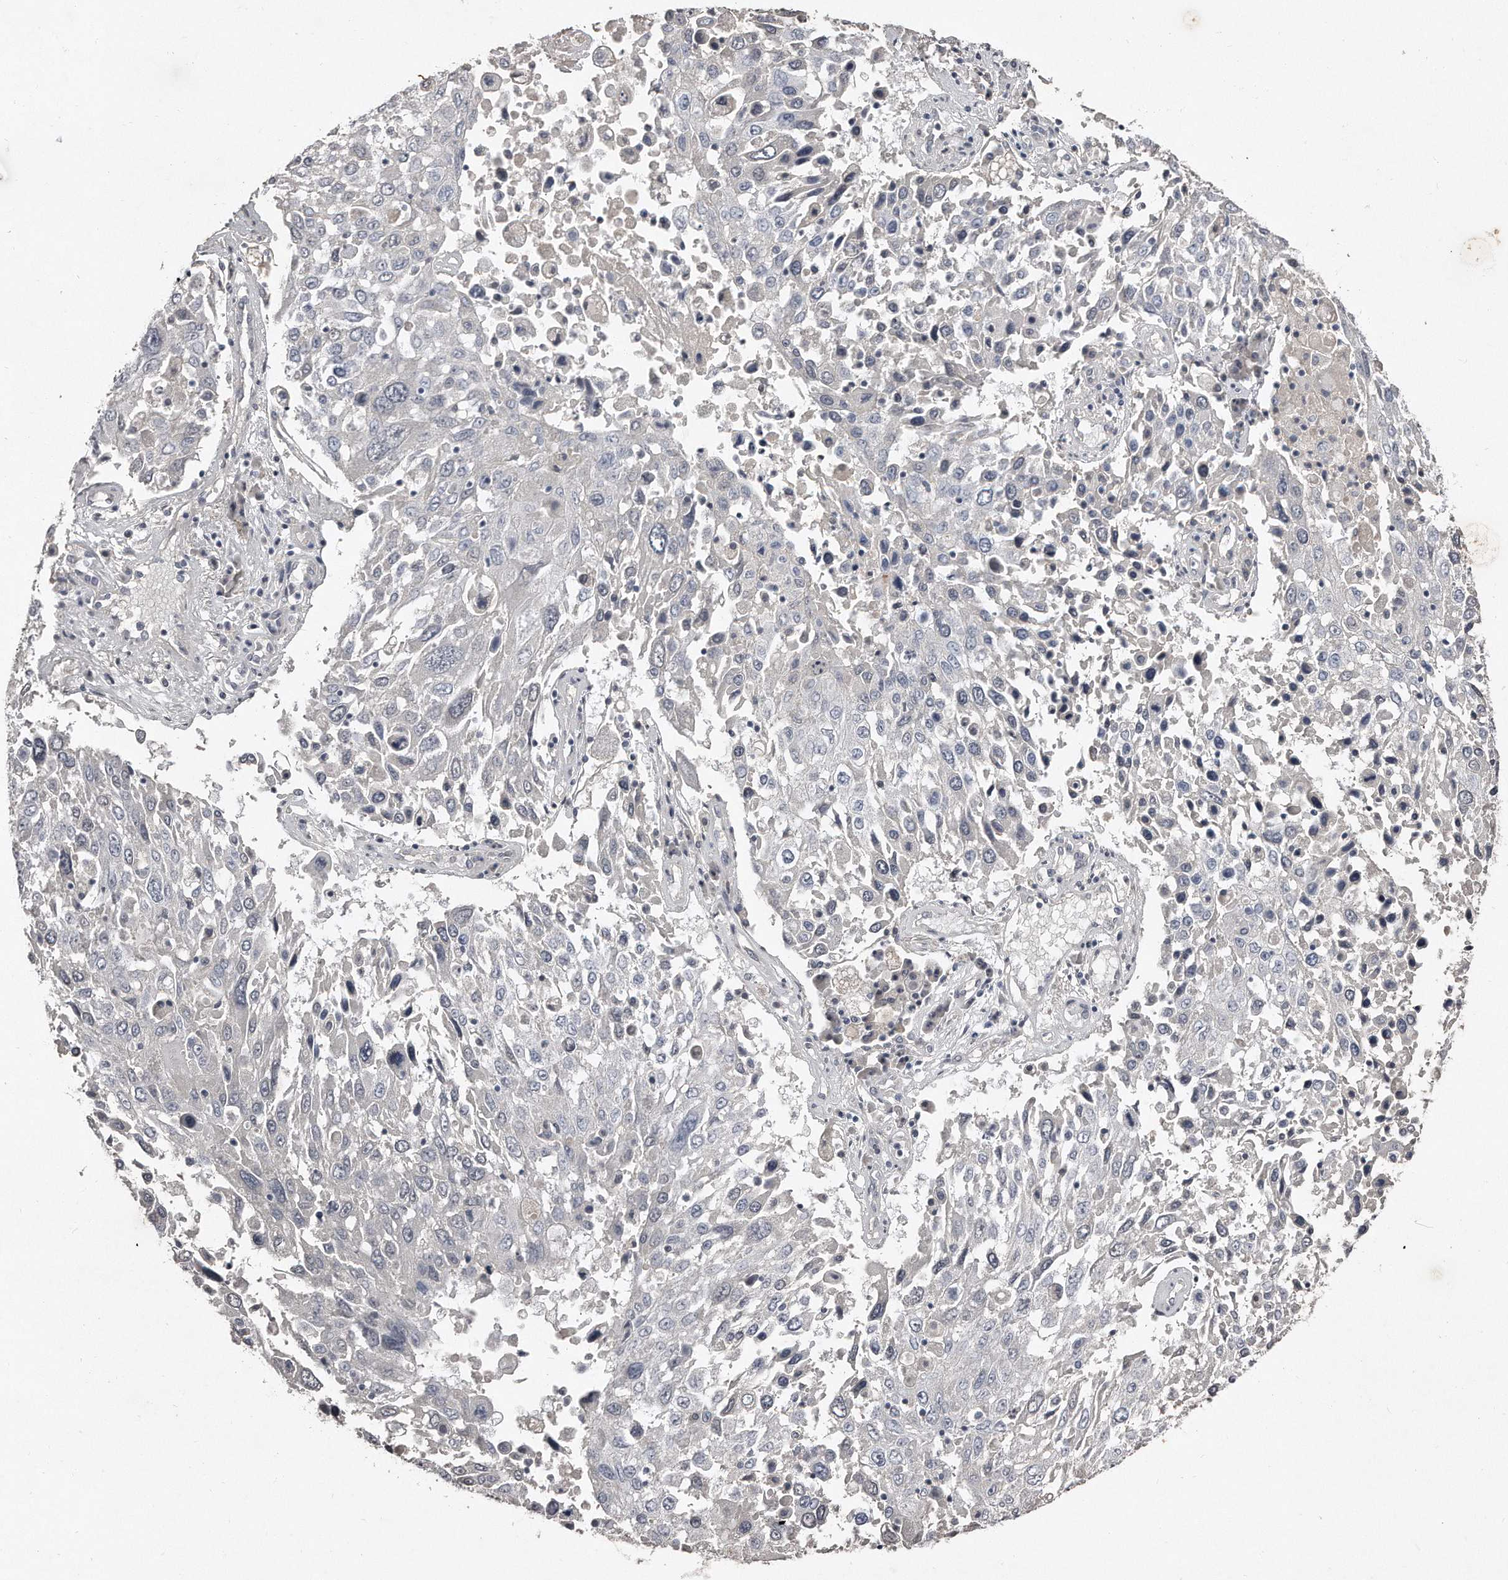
{"staining": {"intensity": "negative", "quantity": "none", "location": "none"}, "tissue": "lung cancer", "cell_type": "Tumor cells", "image_type": "cancer", "snomed": [{"axis": "morphology", "description": "Squamous cell carcinoma, NOS"}, {"axis": "topography", "description": "Lung"}], "caption": "High power microscopy micrograph of an IHC micrograph of squamous cell carcinoma (lung), revealing no significant positivity in tumor cells.", "gene": "LMOD1", "patient": {"sex": "male", "age": 65}}